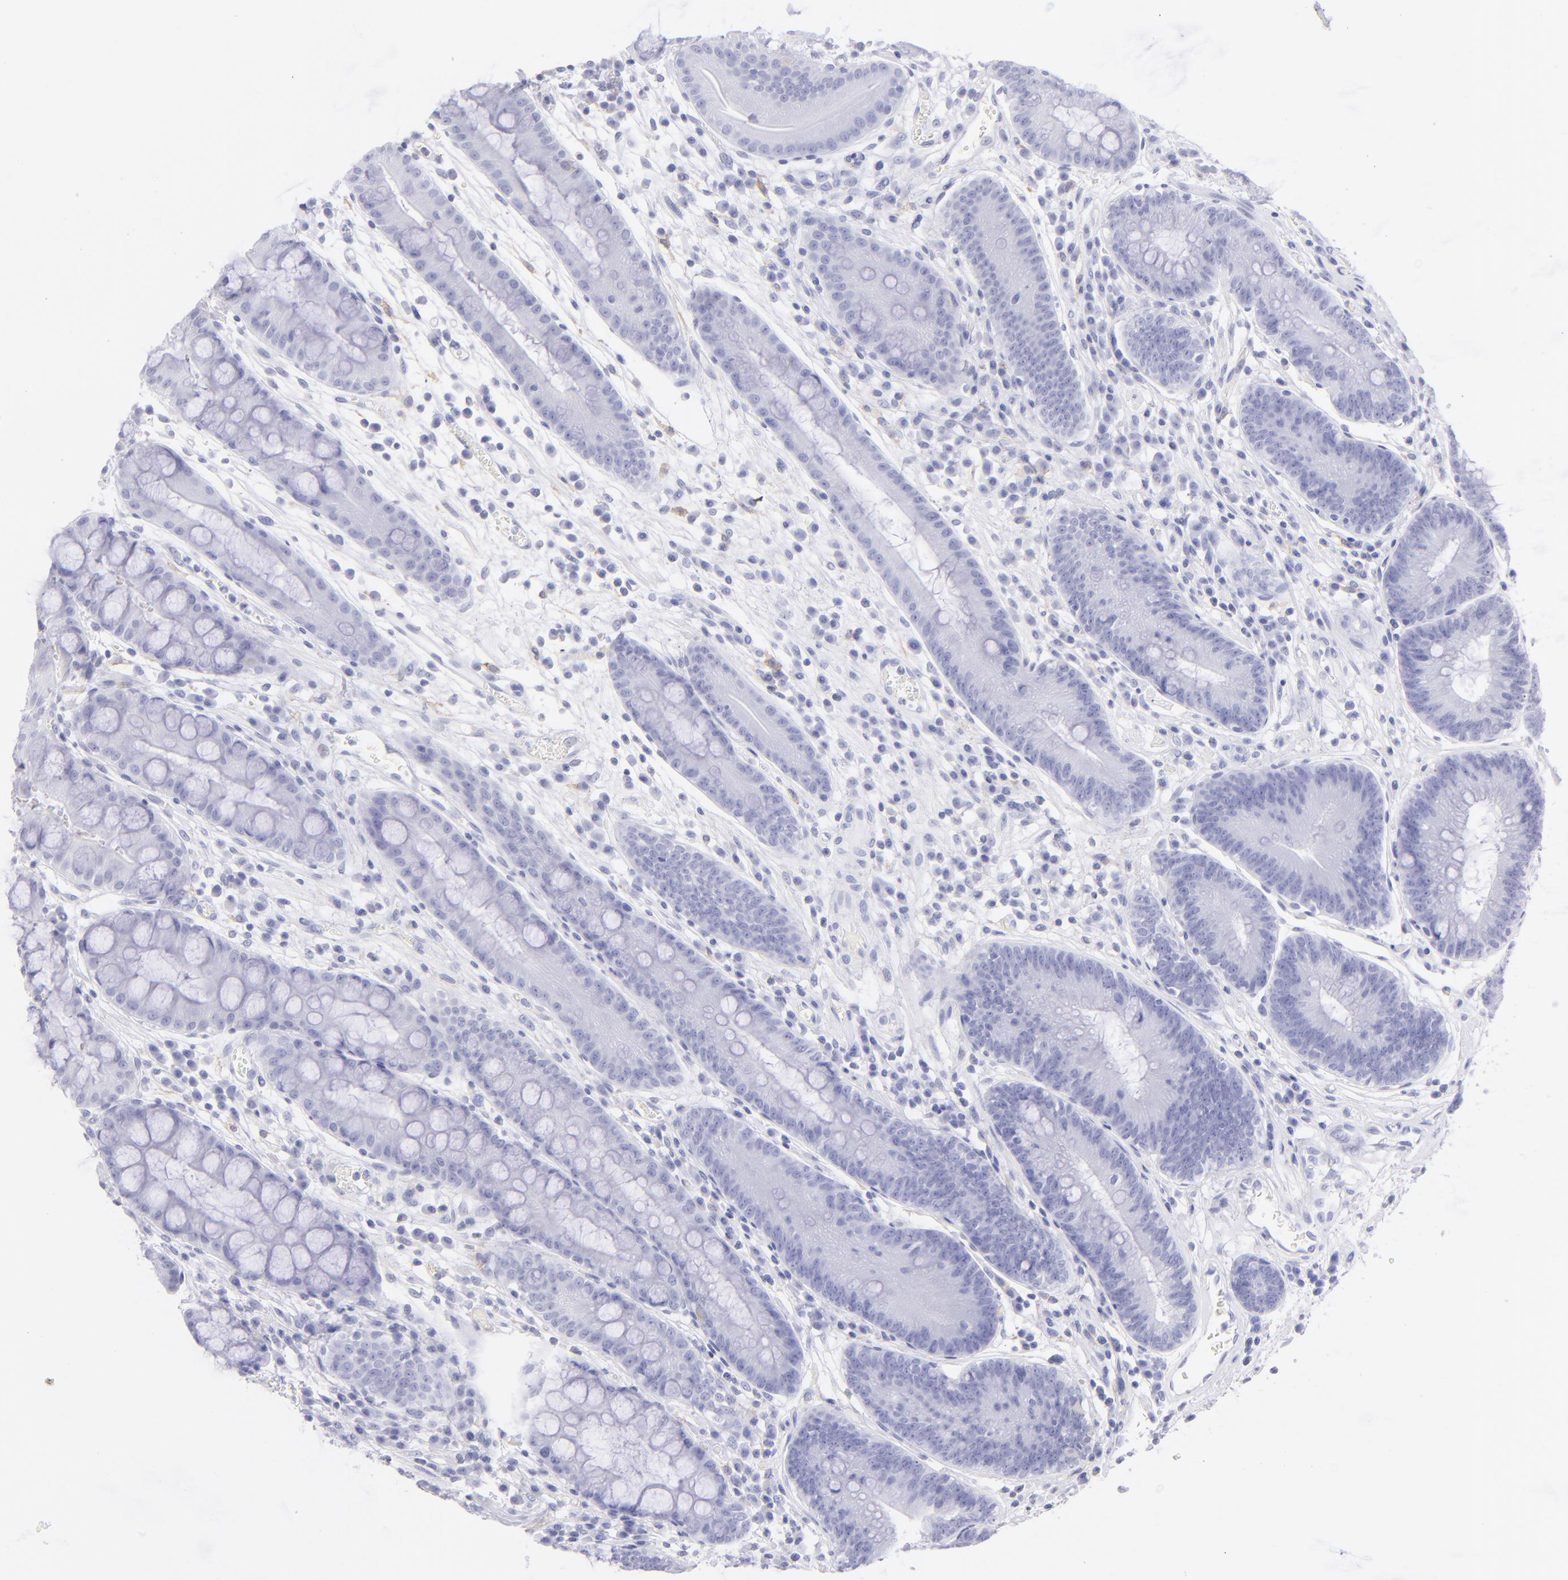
{"staining": {"intensity": "negative", "quantity": "none", "location": "none"}, "tissue": "stomach", "cell_type": "Glandular cells", "image_type": "normal", "snomed": [{"axis": "morphology", "description": "Normal tissue, NOS"}, {"axis": "morphology", "description": "Inflammation, NOS"}, {"axis": "topography", "description": "Stomach, lower"}], "caption": "There is no significant expression in glandular cells of stomach. (DAB immunohistochemistry (IHC) visualized using brightfield microscopy, high magnification).", "gene": "CD72", "patient": {"sex": "male", "age": 59}}